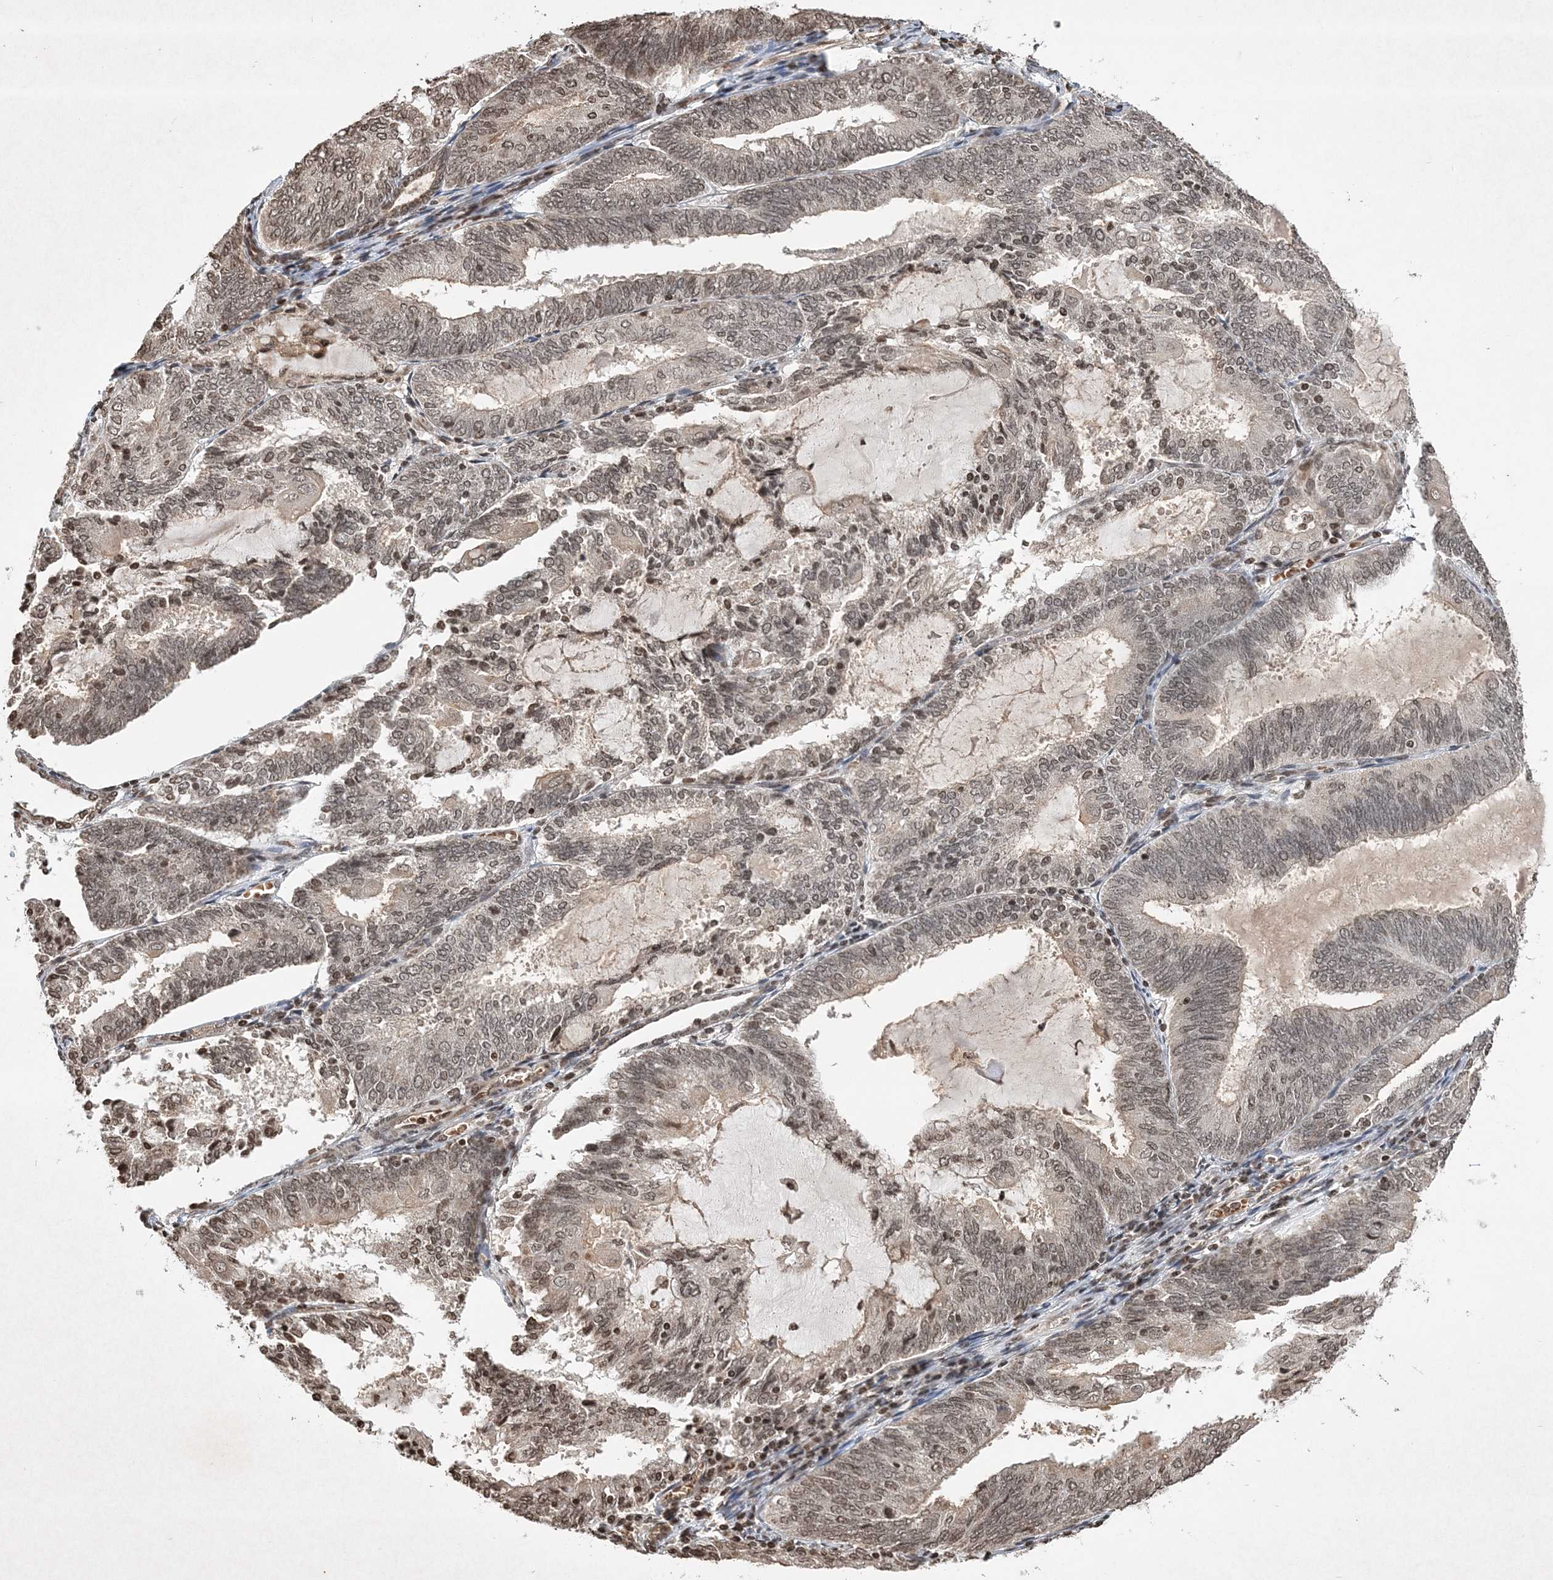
{"staining": {"intensity": "weak", "quantity": ">75%", "location": "cytoplasmic/membranous,nuclear"}, "tissue": "endometrial cancer", "cell_type": "Tumor cells", "image_type": "cancer", "snomed": [{"axis": "morphology", "description": "Adenocarcinoma, NOS"}, {"axis": "topography", "description": "Endometrium"}], "caption": "IHC (DAB) staining of endometrial cancer (adenocarcinoma) displays weak cytoplasmic/membranous and nuclear protein staining in about >75% of tumor cells.", "gene": "NEDD9", "patient": {"sex": "female", "age": 81}}